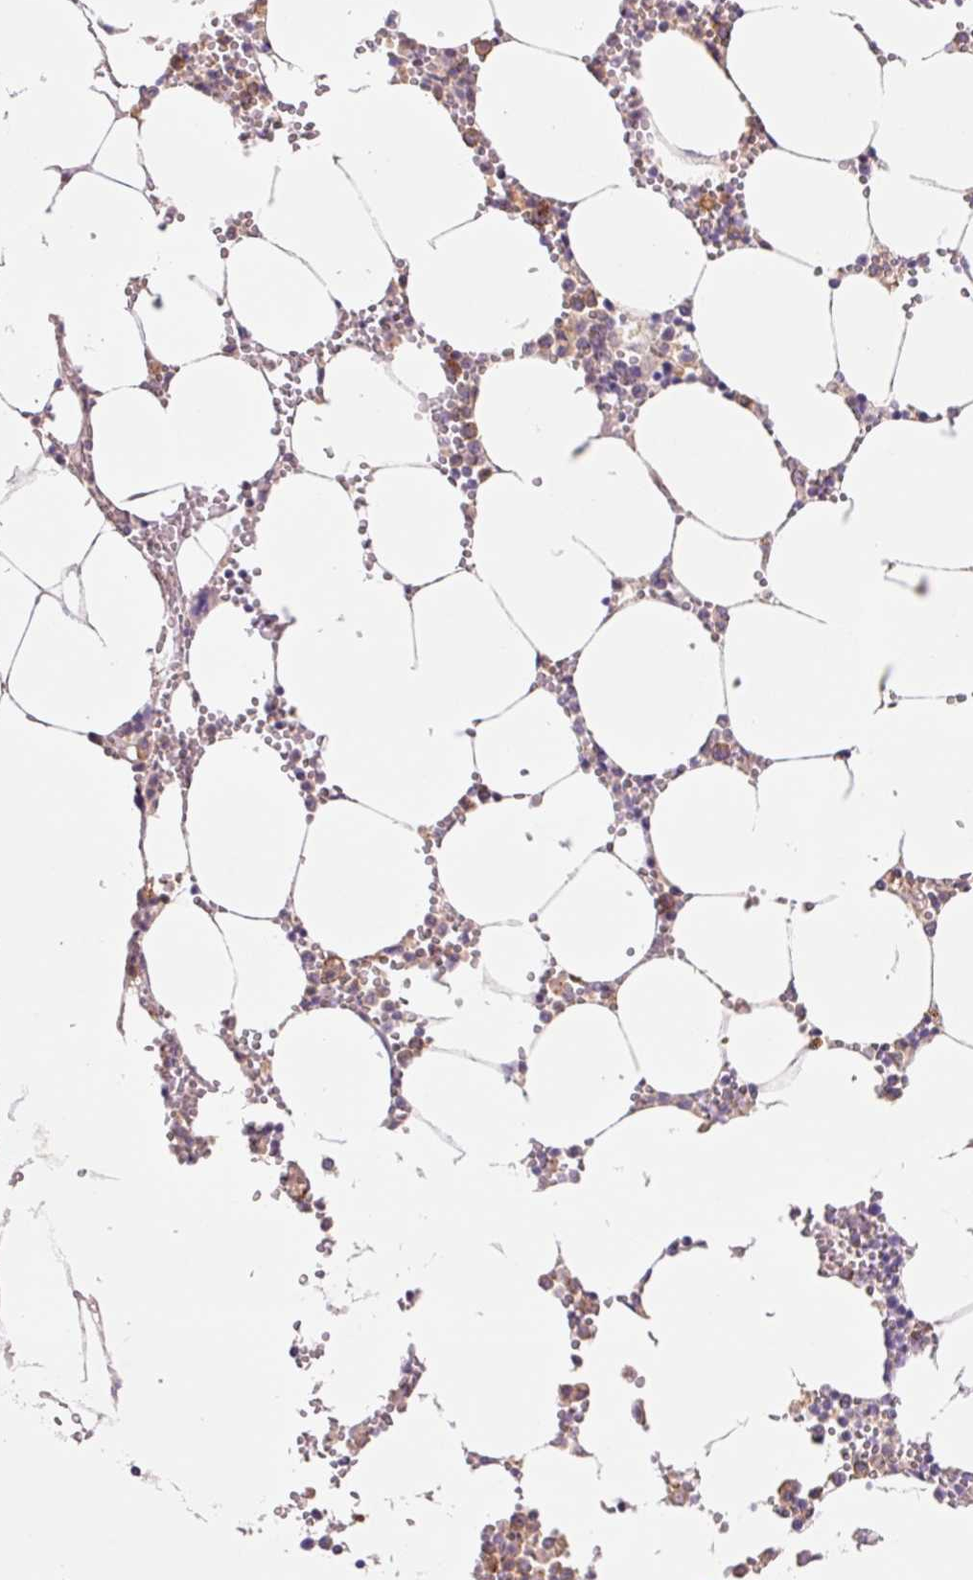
{"staining": {"intensity": "moderate", "quantity": "25%-75%", "location": "cytoplasmic/membranous"}, "tissue": "bone marrow", "cell_type": "Hematopoietic cells", "image_type": "normal", "snomed": [{"axis": "morphology", "description": "Normal tissue, NOS"}, {"axis": "topography", "description": "Bone marrow"}], "caption": "A high-resolution histopathology image shows IHC staining of normal bone marrow, which demonstrates moderate cytoplasmic/membranous expression in about 25%-75% of hematopoietic cells. The protein of interest is stained brown, and the nuclei are stained in blue (DAB (3,3'-diaminobenzidine) IHC with brightfield microscopy, high magnification).", "gene": "SLC1A4", "patient": {"sex": "male", "age": 54}}